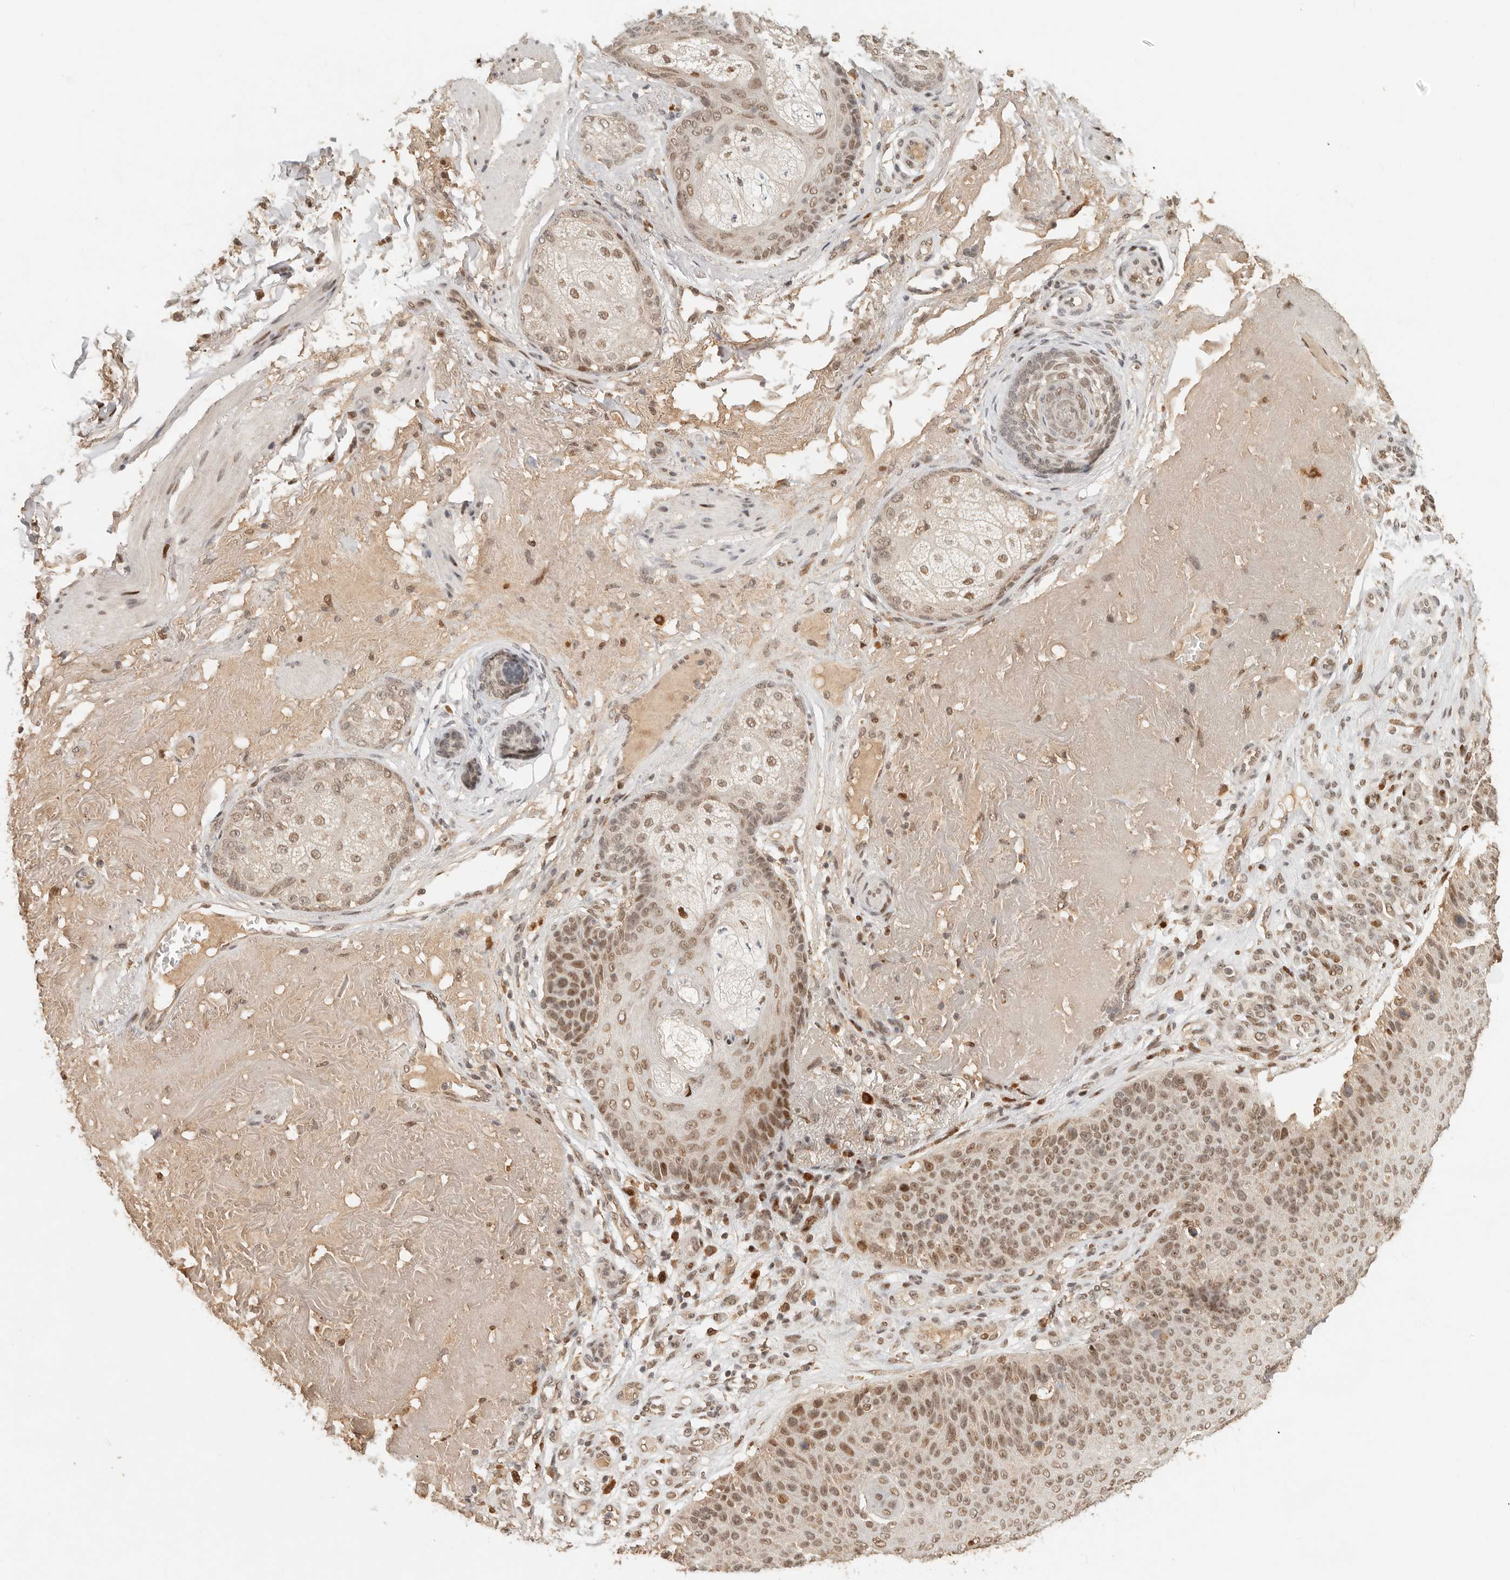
{"staining": {"intensity": "moderate", "quantity": ">75%", "location": "nuclear"}, "tissue": "skin cancer", "cell_type": "Tumor cells", "image_type": "cancer", "snomed": [{"axis": "morphology", "description": "Squamous cell carcinoma, NOS"}, {"axis": "topography", "description": "Skin"}], "caption": "This histopathology image demonstrates immunohistochemistry staining of squamous cell carcinoma (skin), with medium moderate nuclear staining in about >75% of tumor cells.", "gene": "NPAS2", "patient": {"sex": "female", "age": 88}}